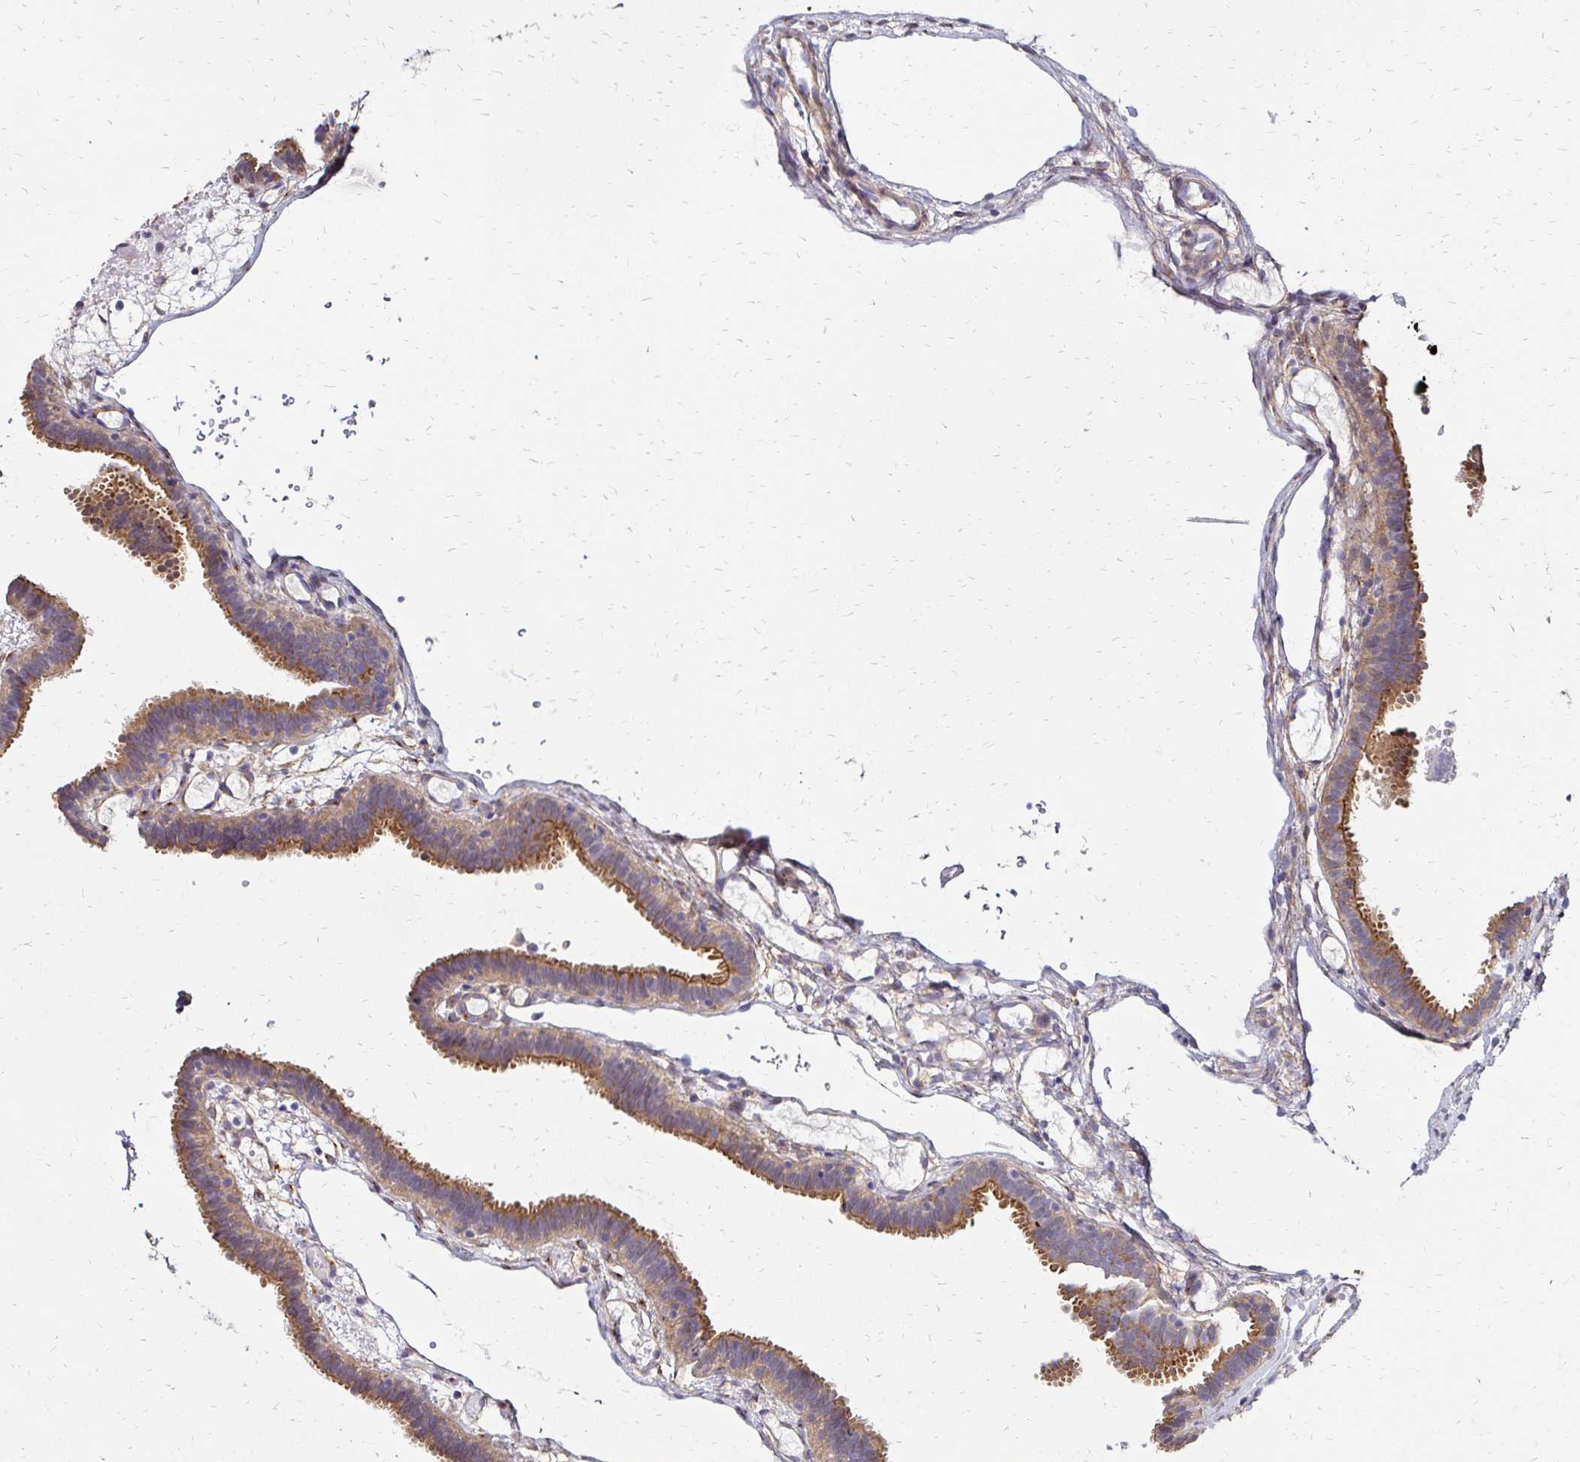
{"staining": {"intensity": "moderate", "quantity": ">75%", "location": "cytoplasmic/membranous"}, "tissue": "fallopian tube", "cell_type": "Glandular cells", "image_type": "normal", "snomed": [{"axis": "morphology", "description": "Normal tissue, NOS"}, {"axis": "topography", "description": "Fallopian tube"}], "caption": "Immunohistochemistry (IHC) (DAB) staining of normal human fallopian tube exhibits moderate cytoplasmic/membranous protein staining in approximately >75% of glandular cells.", "gene": "PRIMA1", "patient": {"sex": "female", "age": 37}}